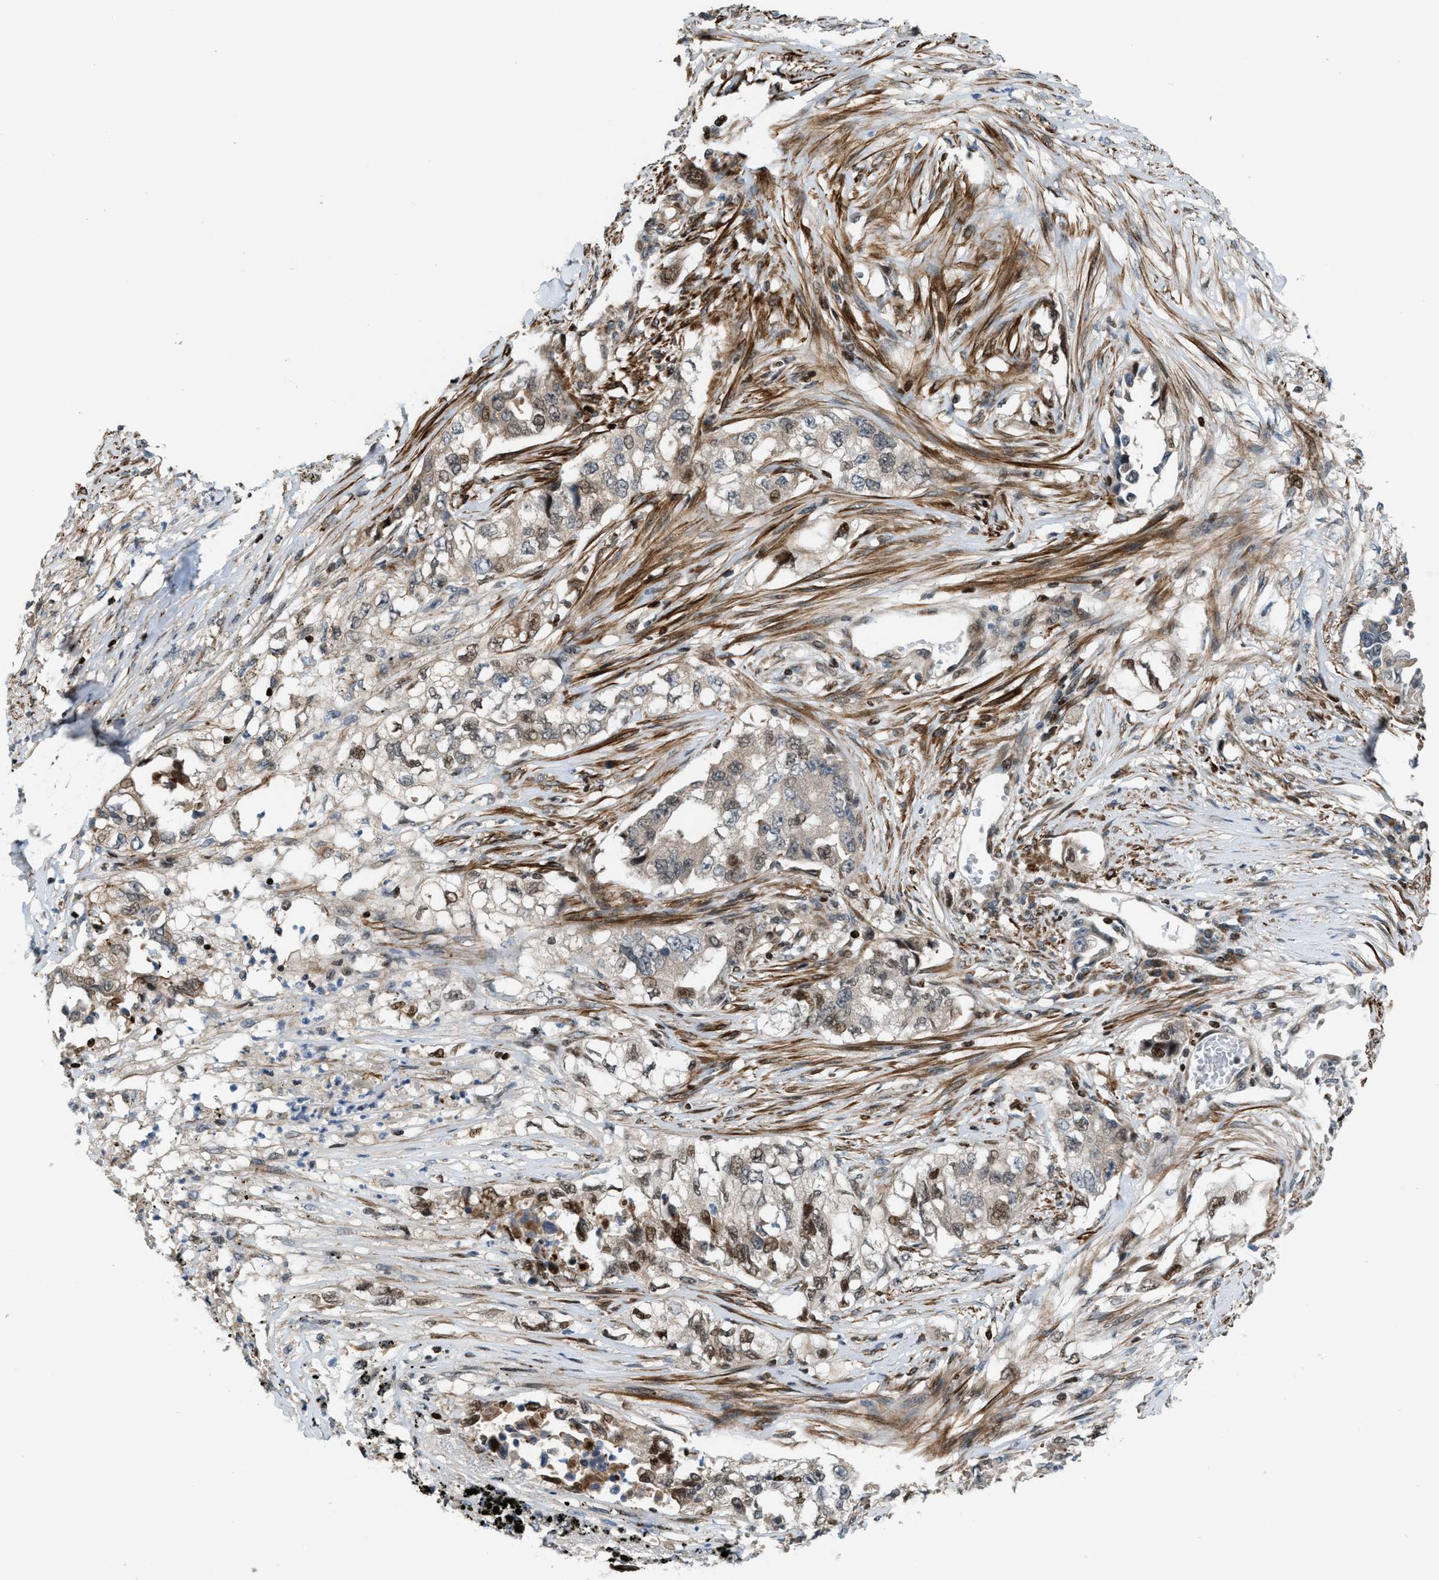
{"staining": {"intensity": "weak", "quantity": "<25%", "location": "nuclear"}, "tissue": "lung cancer", "cell_type": "Tumor cells", "image_type": "cancer", "snomed": [{"axis": "morphology", "description": "Adenocarcinoma, NOS"}, {"axis": "topography", "description": "Lung"}], "caption": "High magnification brightfield microscopy of adenocarcinoma (lung) stained with DAB (brown) and counterstained with hematoxylin (blue): tumor cells show no significant staining.", "gene": "ZNF276", "patient": {"sex": "female", "age": 51}}